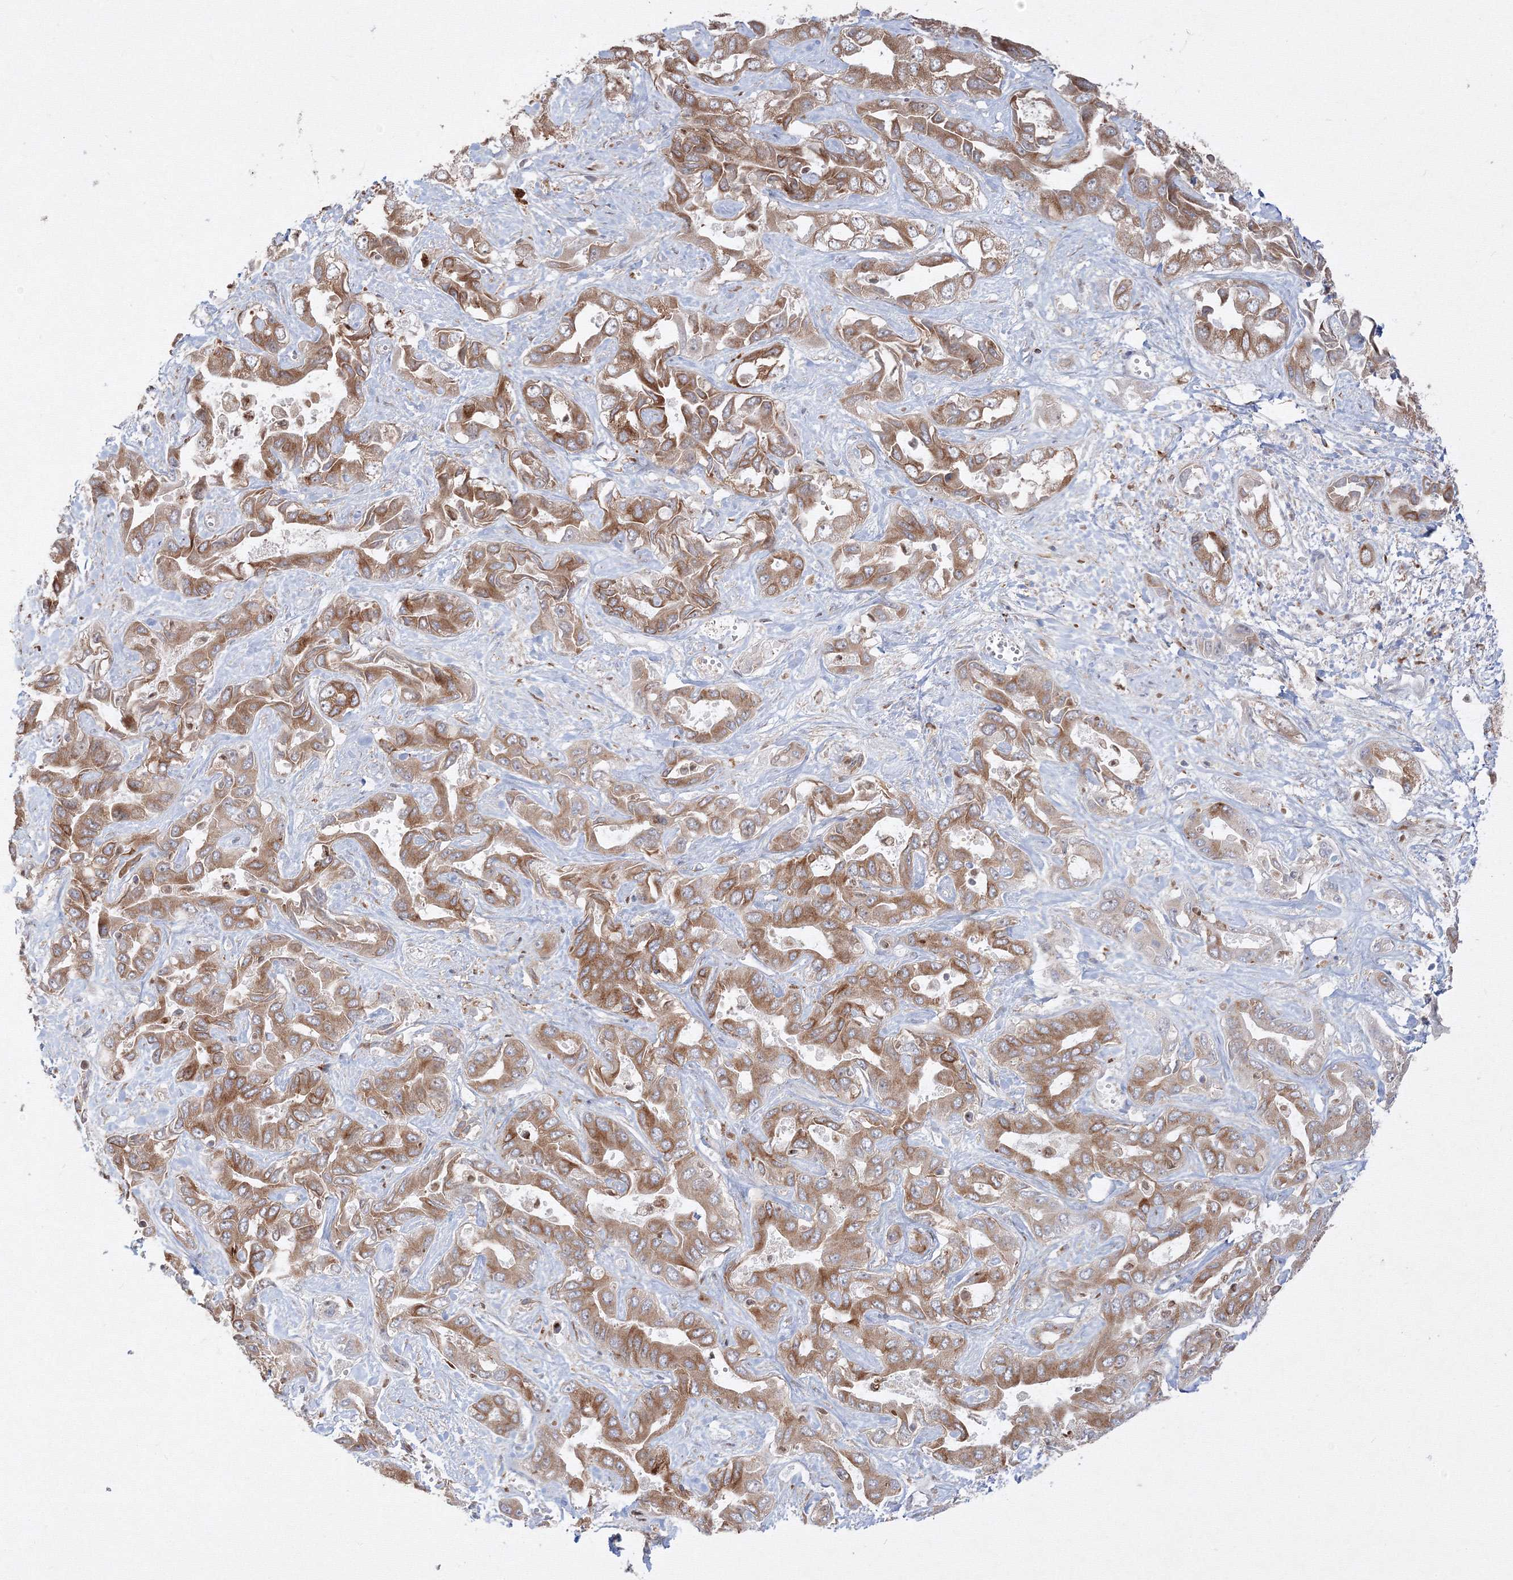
{"staining": {"intensity": "moderate", "quantity": ">75%", "location": "cytoplasmic/membranous"}, "tissue": "liver cancer", "cell_type": "Tumor cells", "image_type": "cancer", "snomed": [{"axis": "morphology", "description": "Cholangiocarcinoma"}, {"axis": "topography", "description": "Liver"}], "caption": "Human cholangiocarcinoma (liver) stained with a protein marker exhibits moderate staining in tumor cells.", "gene": "TMEM50B", "patient": {"sex": "female", "age": 52}}